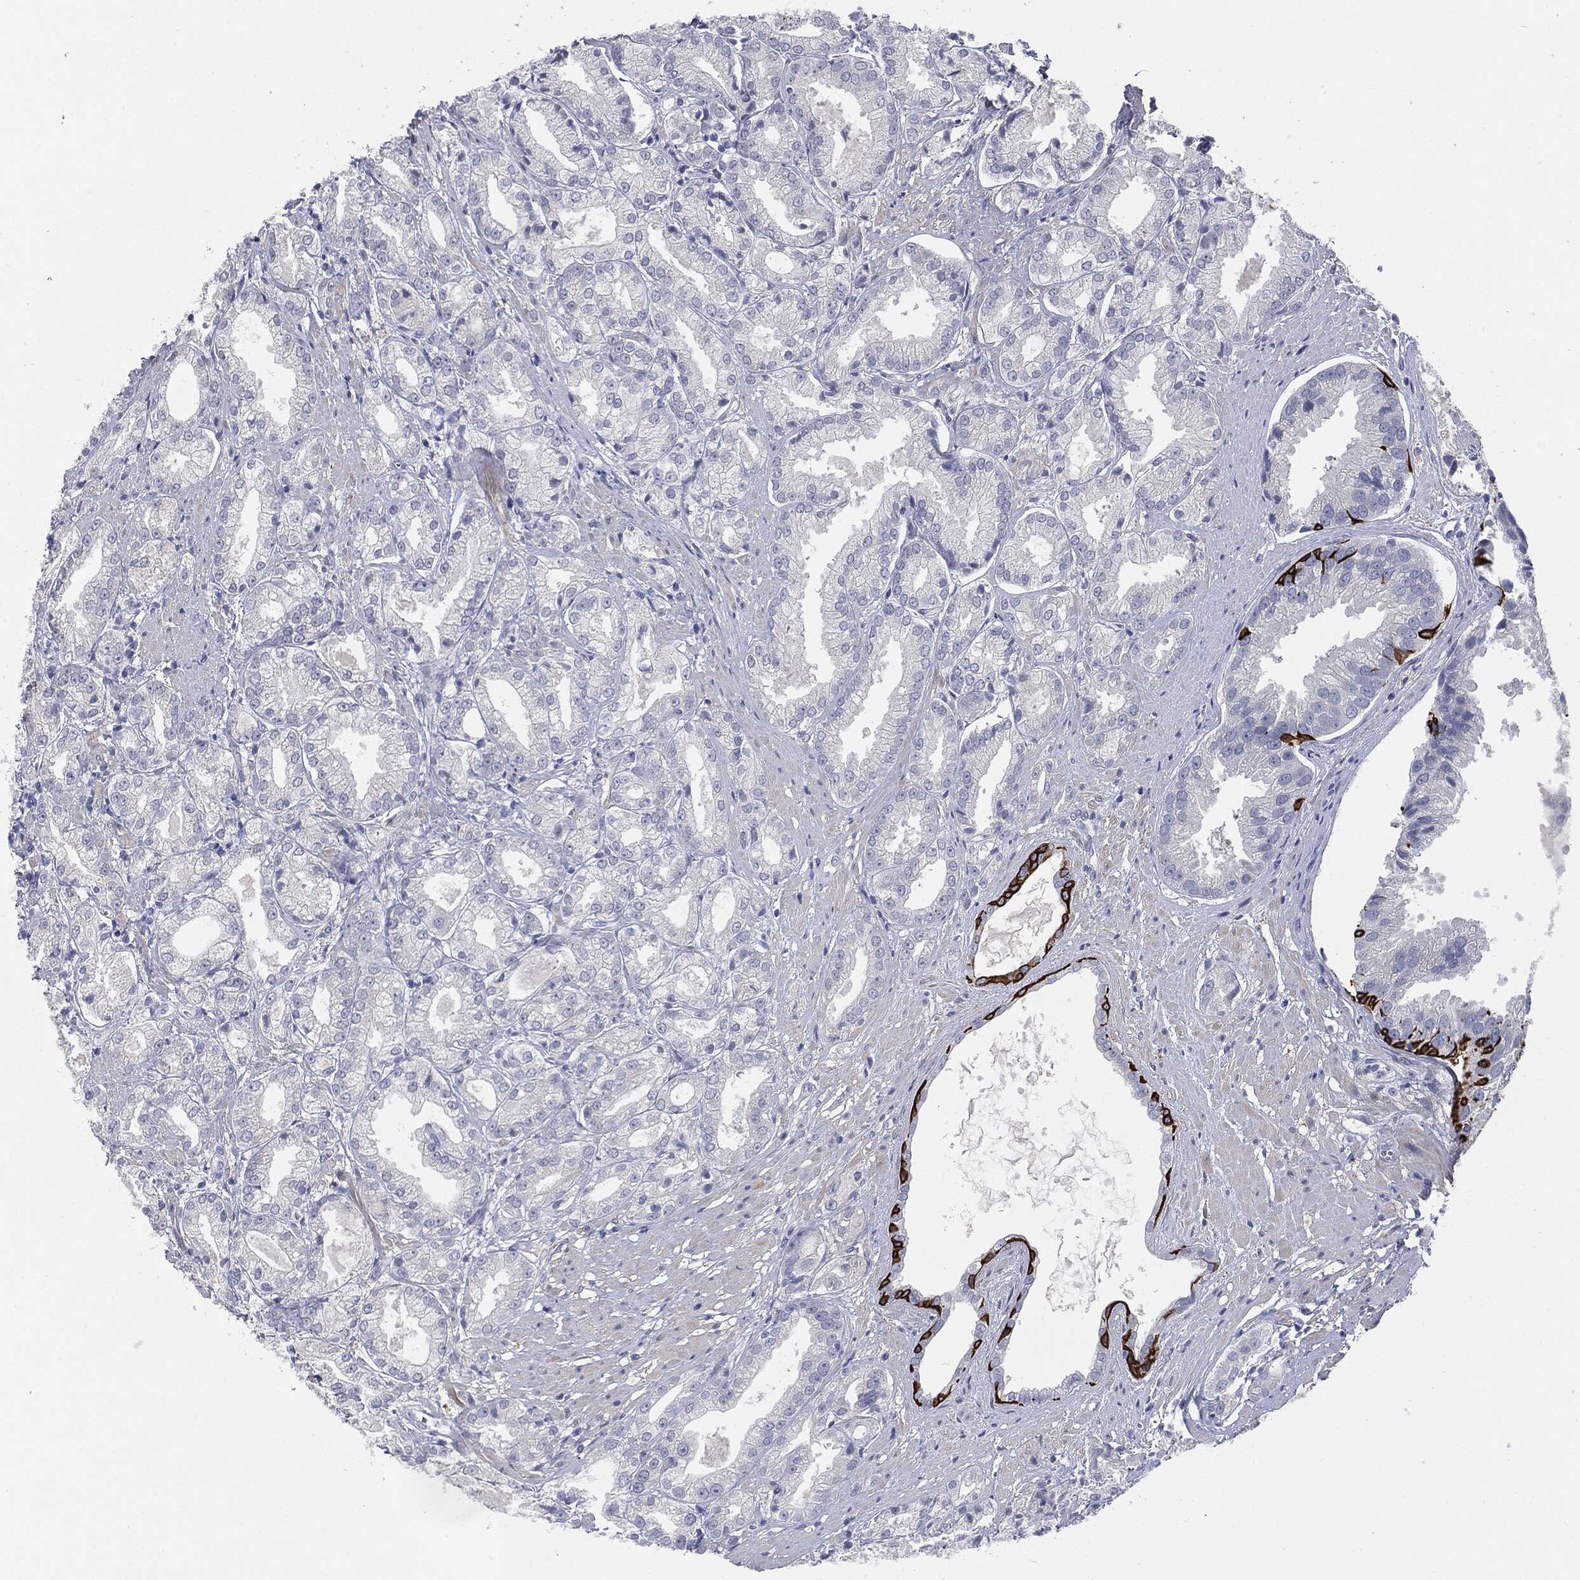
{"staining": {"intensity": "negative", "quantity": "none", "location": "none"}, "tissue": "prostate cancer", "cell_type": "Tumor cells", "image_type": "cancer", "snomed": [{"axis": "morphology", "description": "Adenocarcinoma, High grade"}, {"axis": "topography", "description": "Prostate"}], "caption": "Histopathology image shows no protein expression in tumor cells of prostate adenocarcinoma (high-grade) tissue.", "gene": "KRT5", "patient": {"sex": "male", "age": 61}}